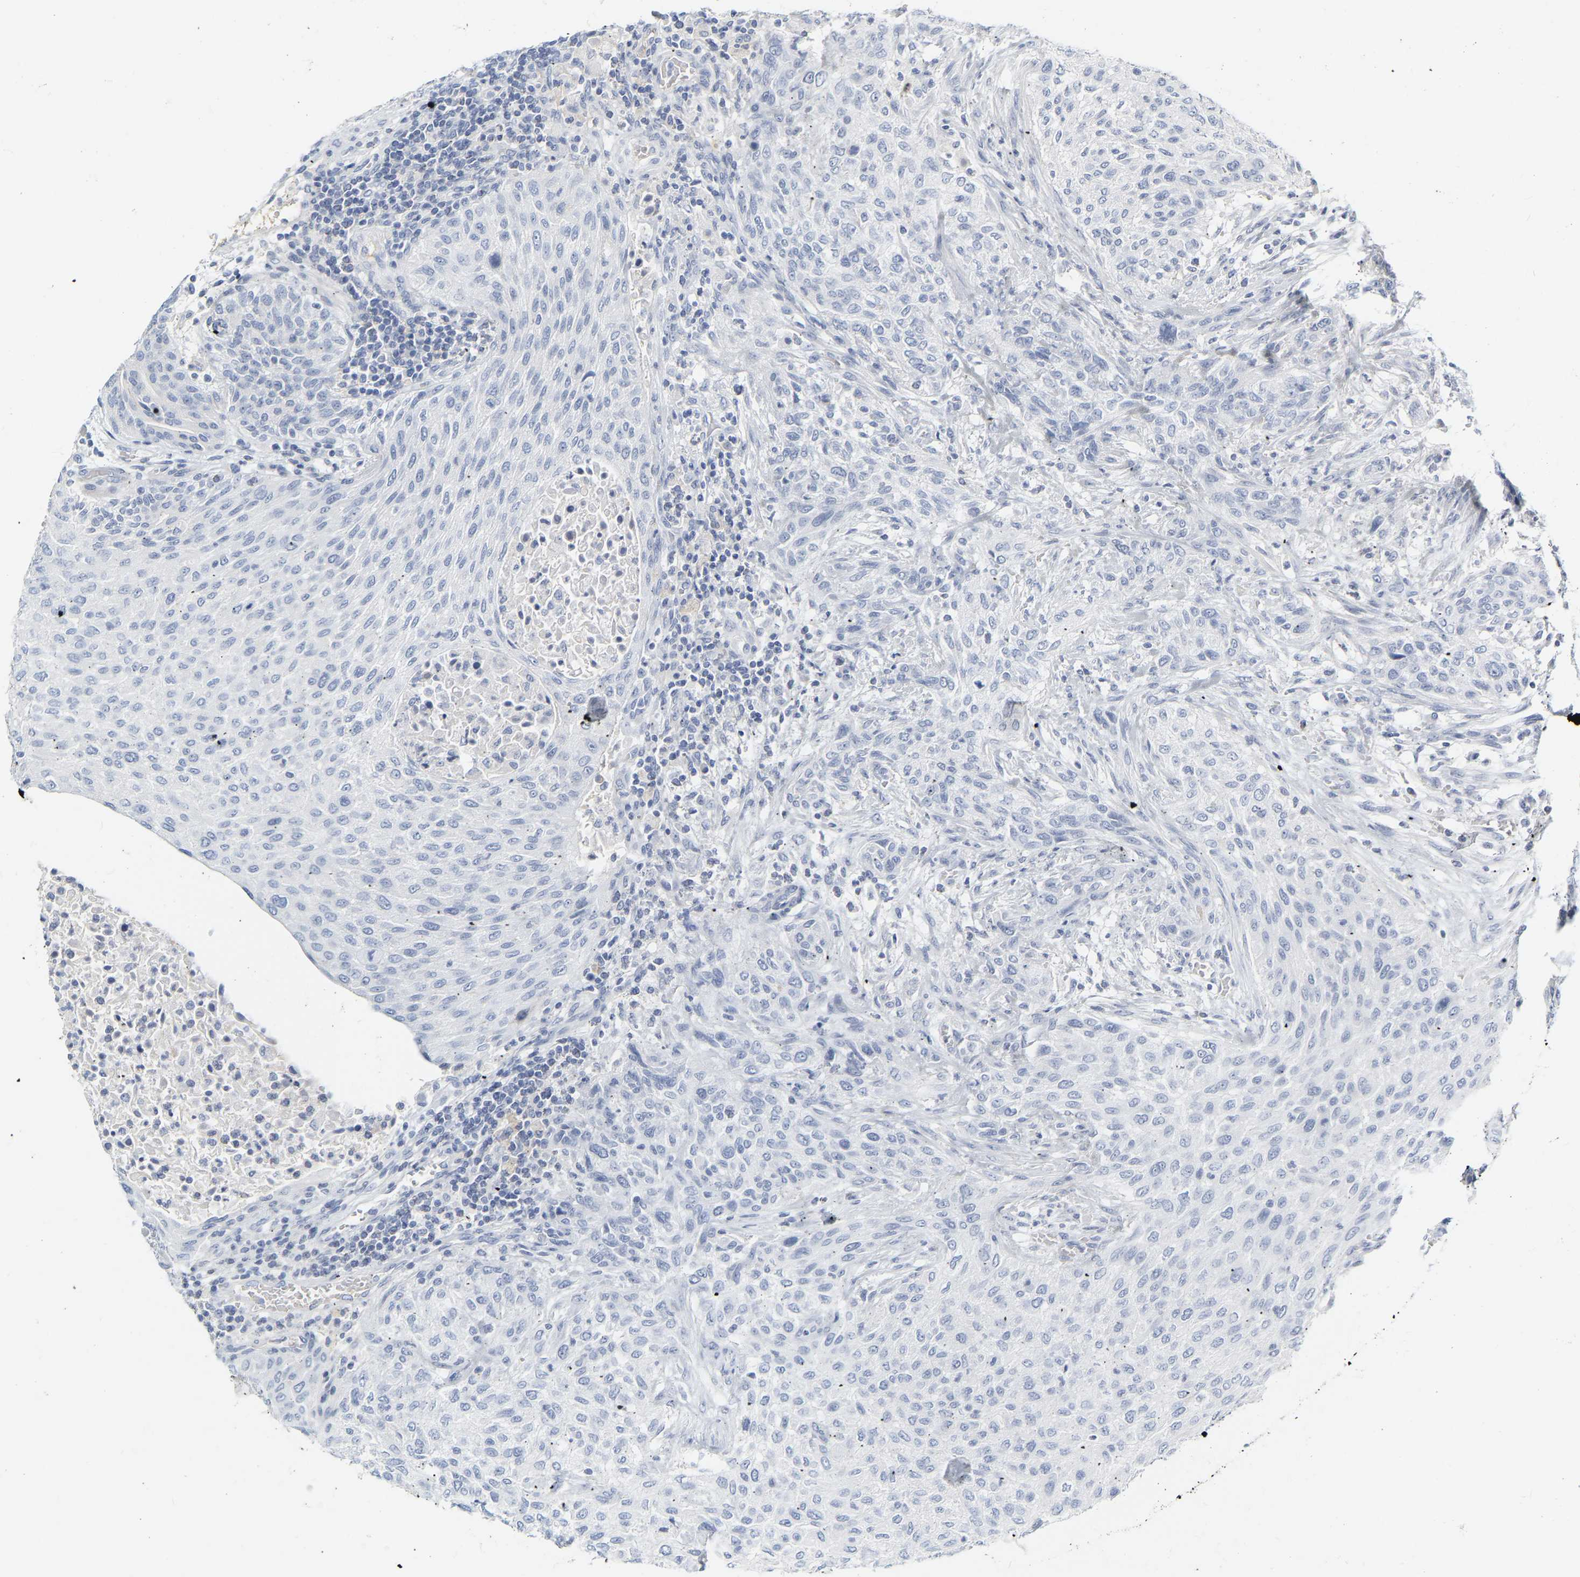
{"staining": {"intensity": "negative", "quantity": "none", "location": "none"}, "tissue": "urothelial cancer", "cell_type": "Tumor cells", "image_type": "cancer", "snomed": [{"axis": "morphology", "description": "Urothelial carcinoma, Low grade"}, {"axis": "morphology", "description": "Urothelial carcinoma, High grade"}, {"axis": "topography", "description": "Urinary bladder"}], "caption": "Photomicrograph shows no protein positivity in tumor cells of urothelial cancer tissue.", "gene": "GNAS", "patient": {"sex": "male", "age": 35}}